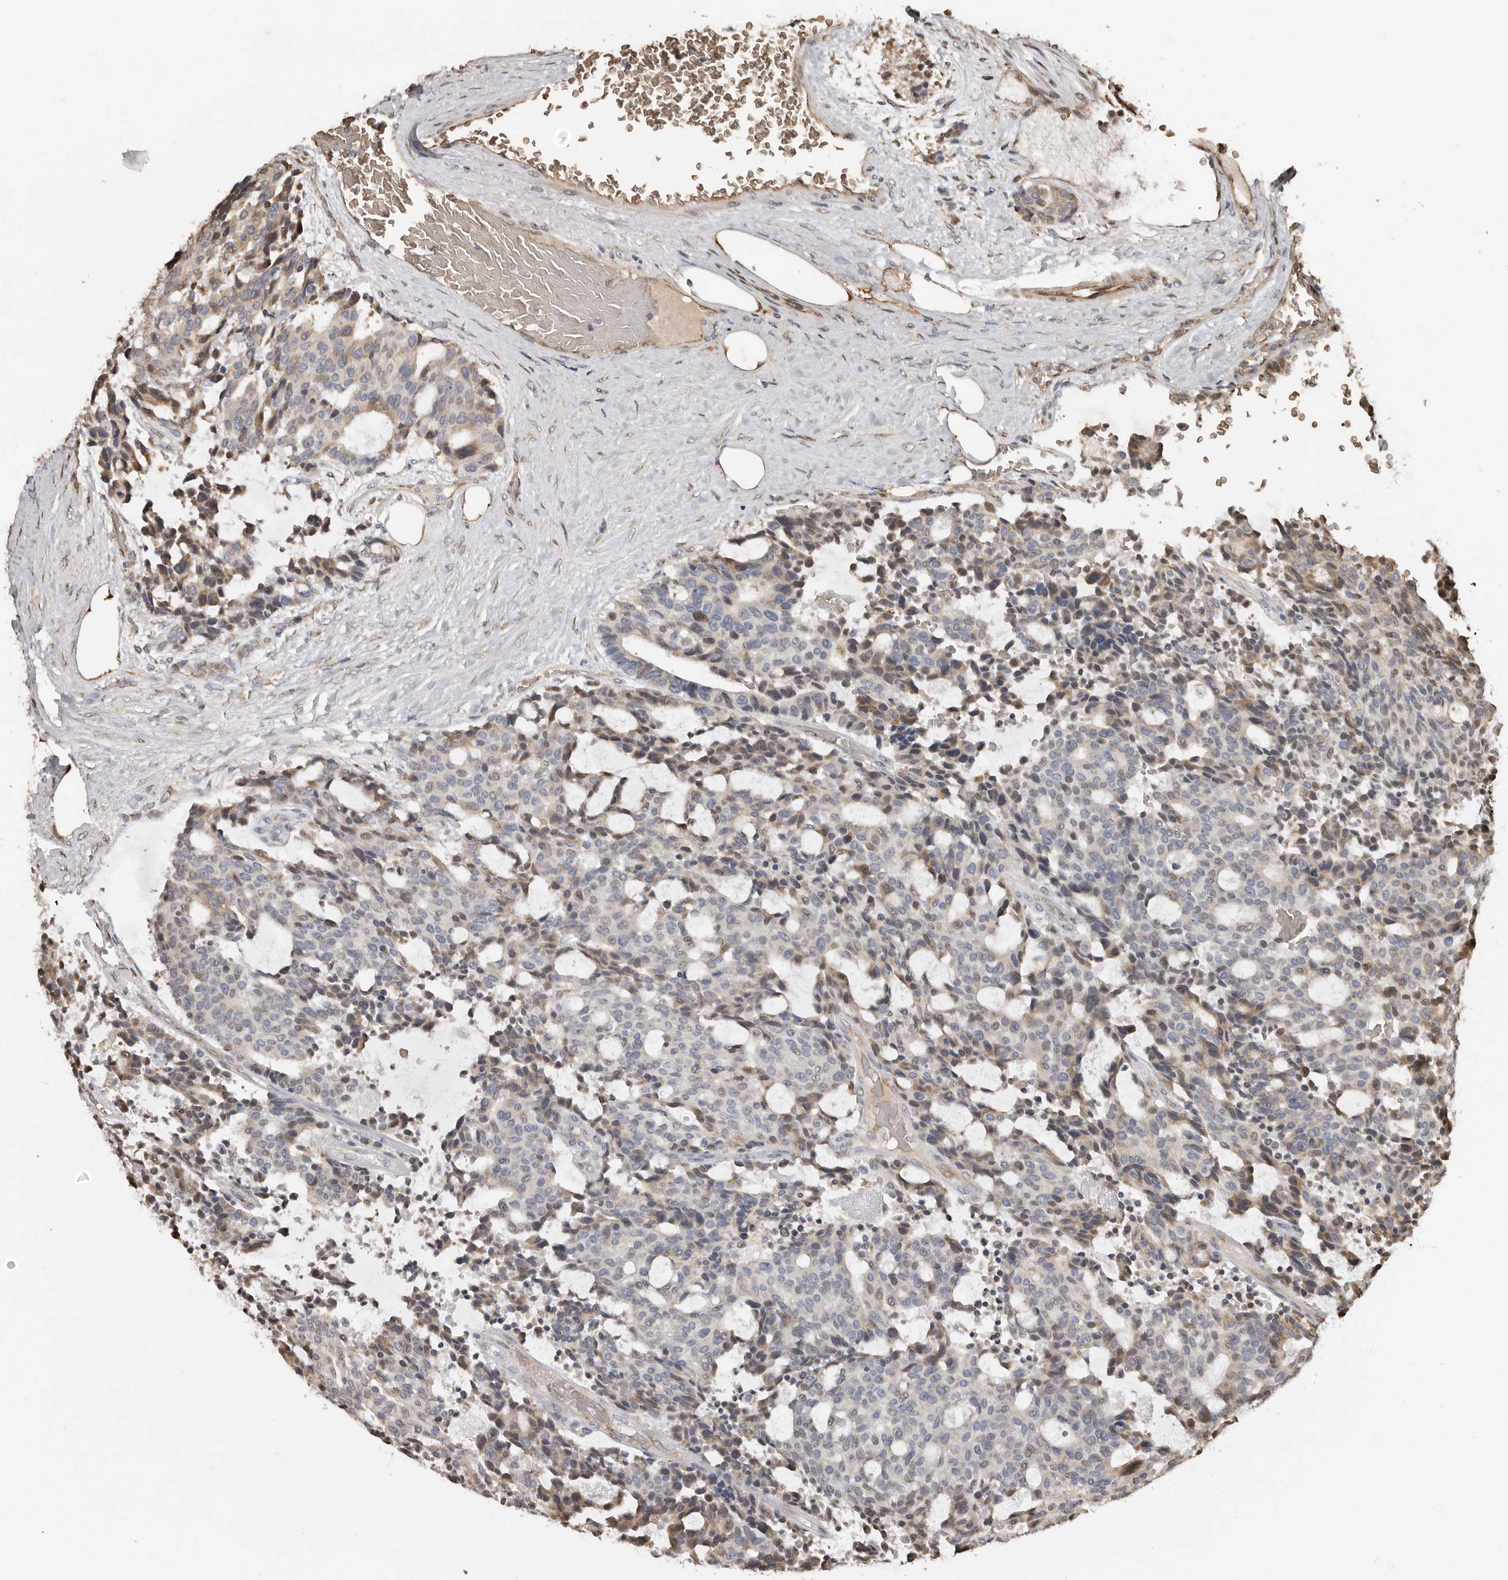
{"staining": {"intensity": "weak", "quantity": "<25%", "location": "cytoplasmic/membranous"}, "tissue": "carcinoid", "cell_type": "Tumor cells", "image_type": "cancer", "snomed": [{"axis": "morphology", "description": "Carcinoid, malignant, NOS"}, {"axis": "topography", "description": "Pancreas"}], "caption": "Immunohistochemical staining of human malignant carcinoid exhibits no significant positivity in tumor cells. (Stains: DAB (3,3'-diaminobenzidine) immunohistochemistry with hematoxylin counter stain, Microscopy: brightfield microscopy at high magnification).", "gene": "ENTREP1", "patient": {"sex": "female", "age": 54}}